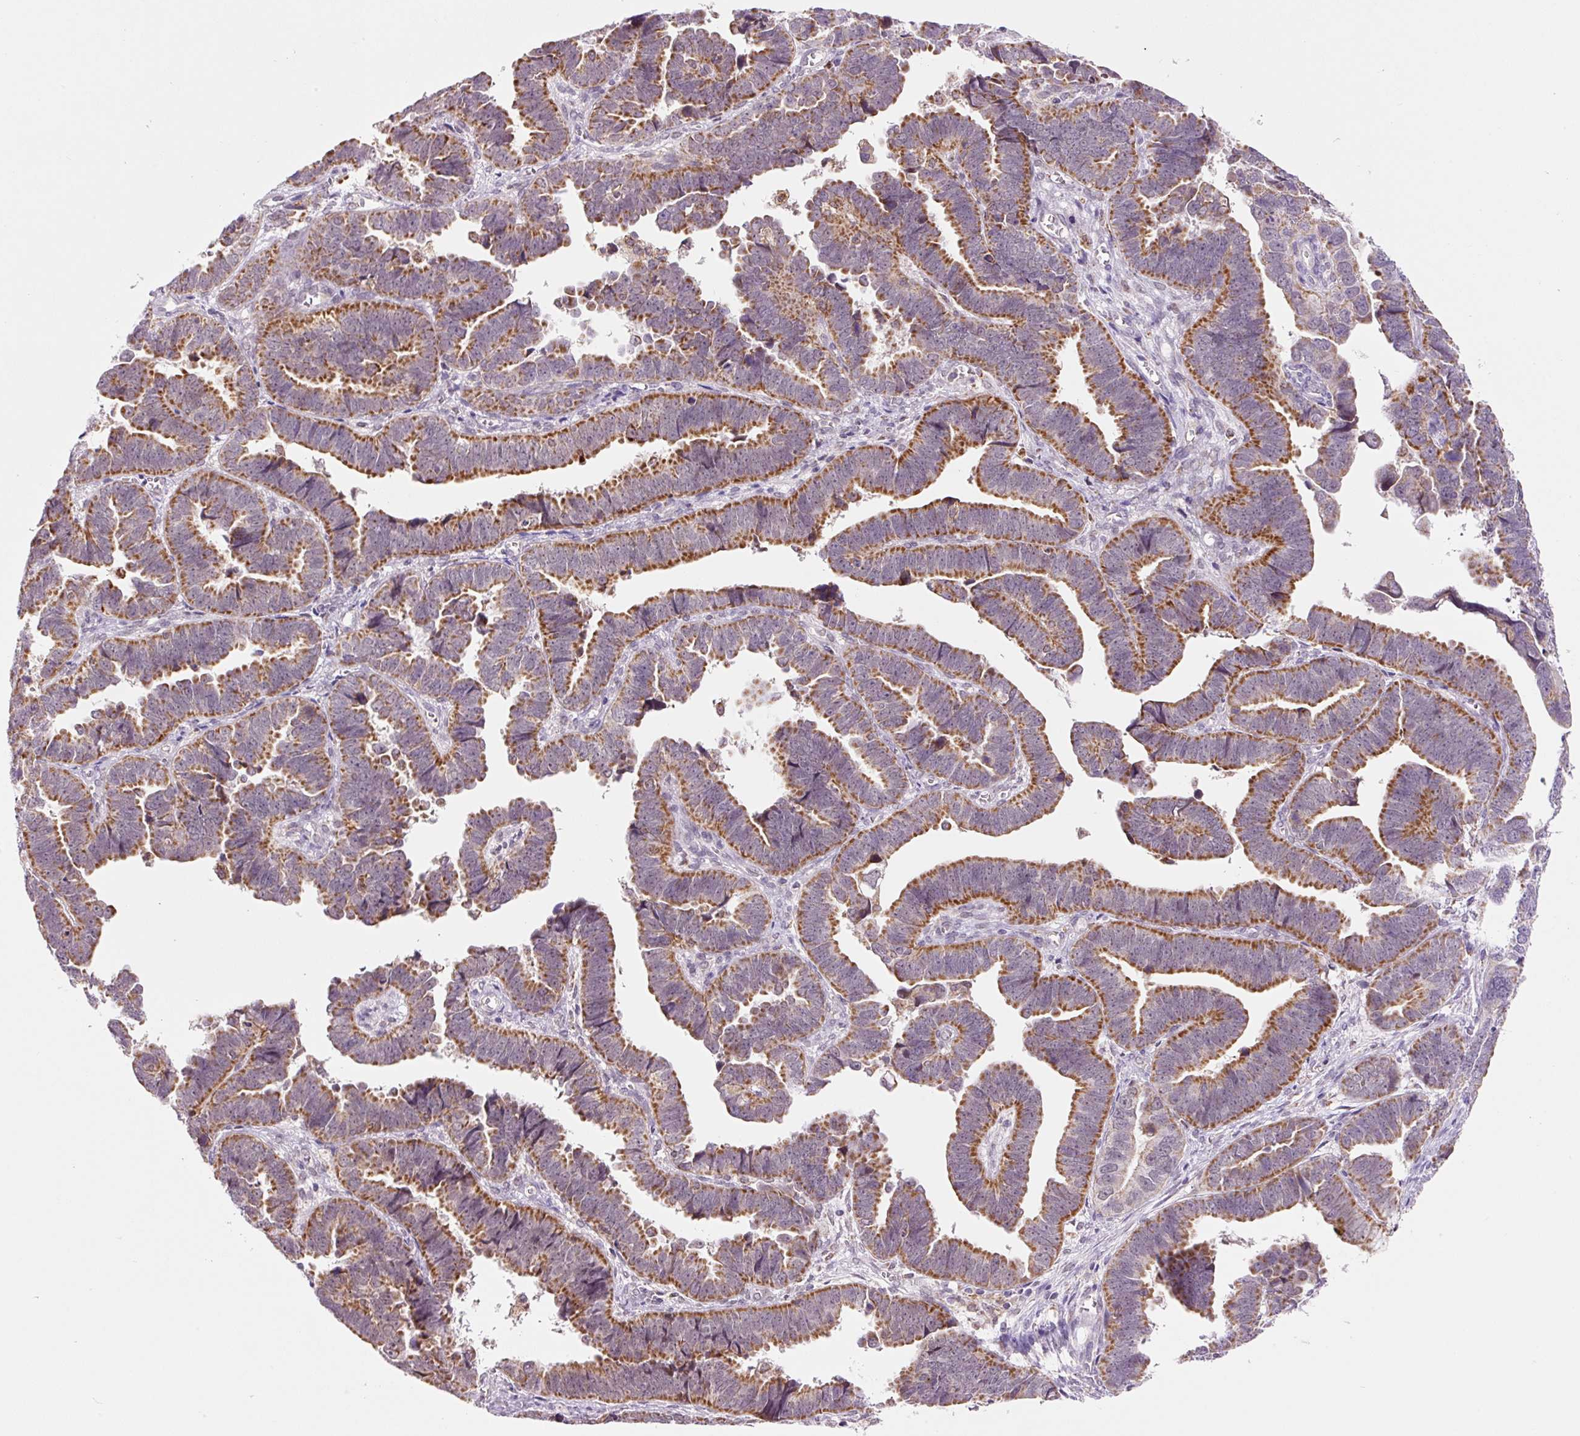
{"staining": {"intensity": "moderate", "quantity": ">75%", "location": "cytoplasmic/membranous"}, "tissue": "endometrial cancer", "cell_type": "Tumor cells", "image_type": "cancer", "snomed": [{"axis": "morphology", "description": "Adenocarcinoma, NOS"}, {"axis": "topography", "description": "Endometrium"}], "caption": "About >75% of tumor cells in endometrial cancer exhibit moderate cytoplasmic/membranous protein expression as visualized by brown immunohistochemical staining.", "gene": "PCK2", "patient": {"sex": "female", "age": 75}}